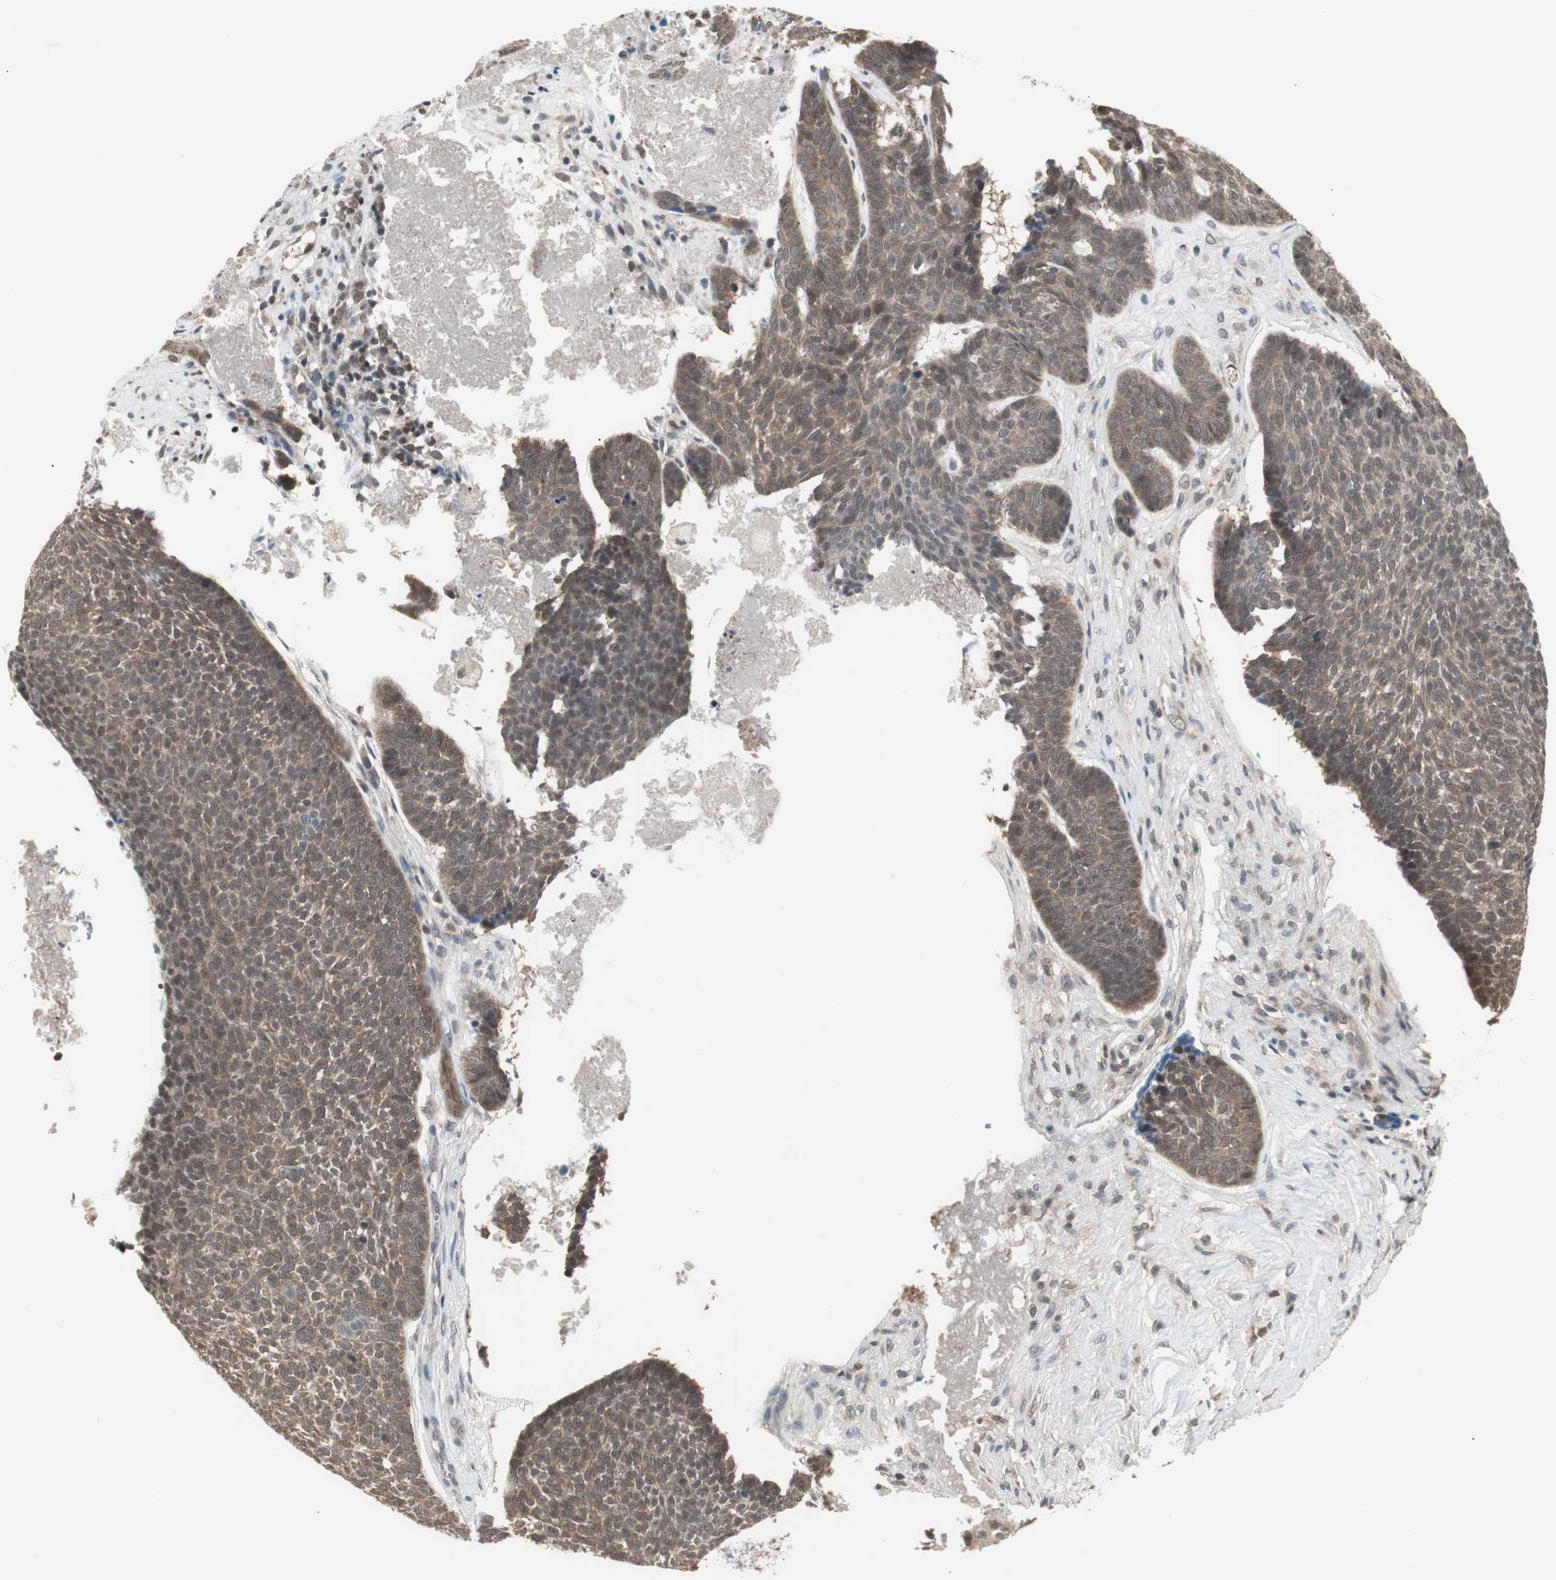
{"staining": {"intensity": "moderate", "quantity": ">75%", "location": "cytoplasmic/membranous"}, "tissue": "skin cancer", "cell_type": "Tumor cells", "image_type": "cancer", "snomed": [{"axis": "morphology", "description": "Basal cell carcinoma"}, {"axis": "topography", "description": "Skin"}], "caption": "There is medium levels of moderate cytoplasmic/membranous expression in tumor cells of basal cell carcinoma (skin), as demonstrated by immunohistochemical staining (brown color).", "gene": "UBE2I", "patient": {"sex": "male", "age": 84}}